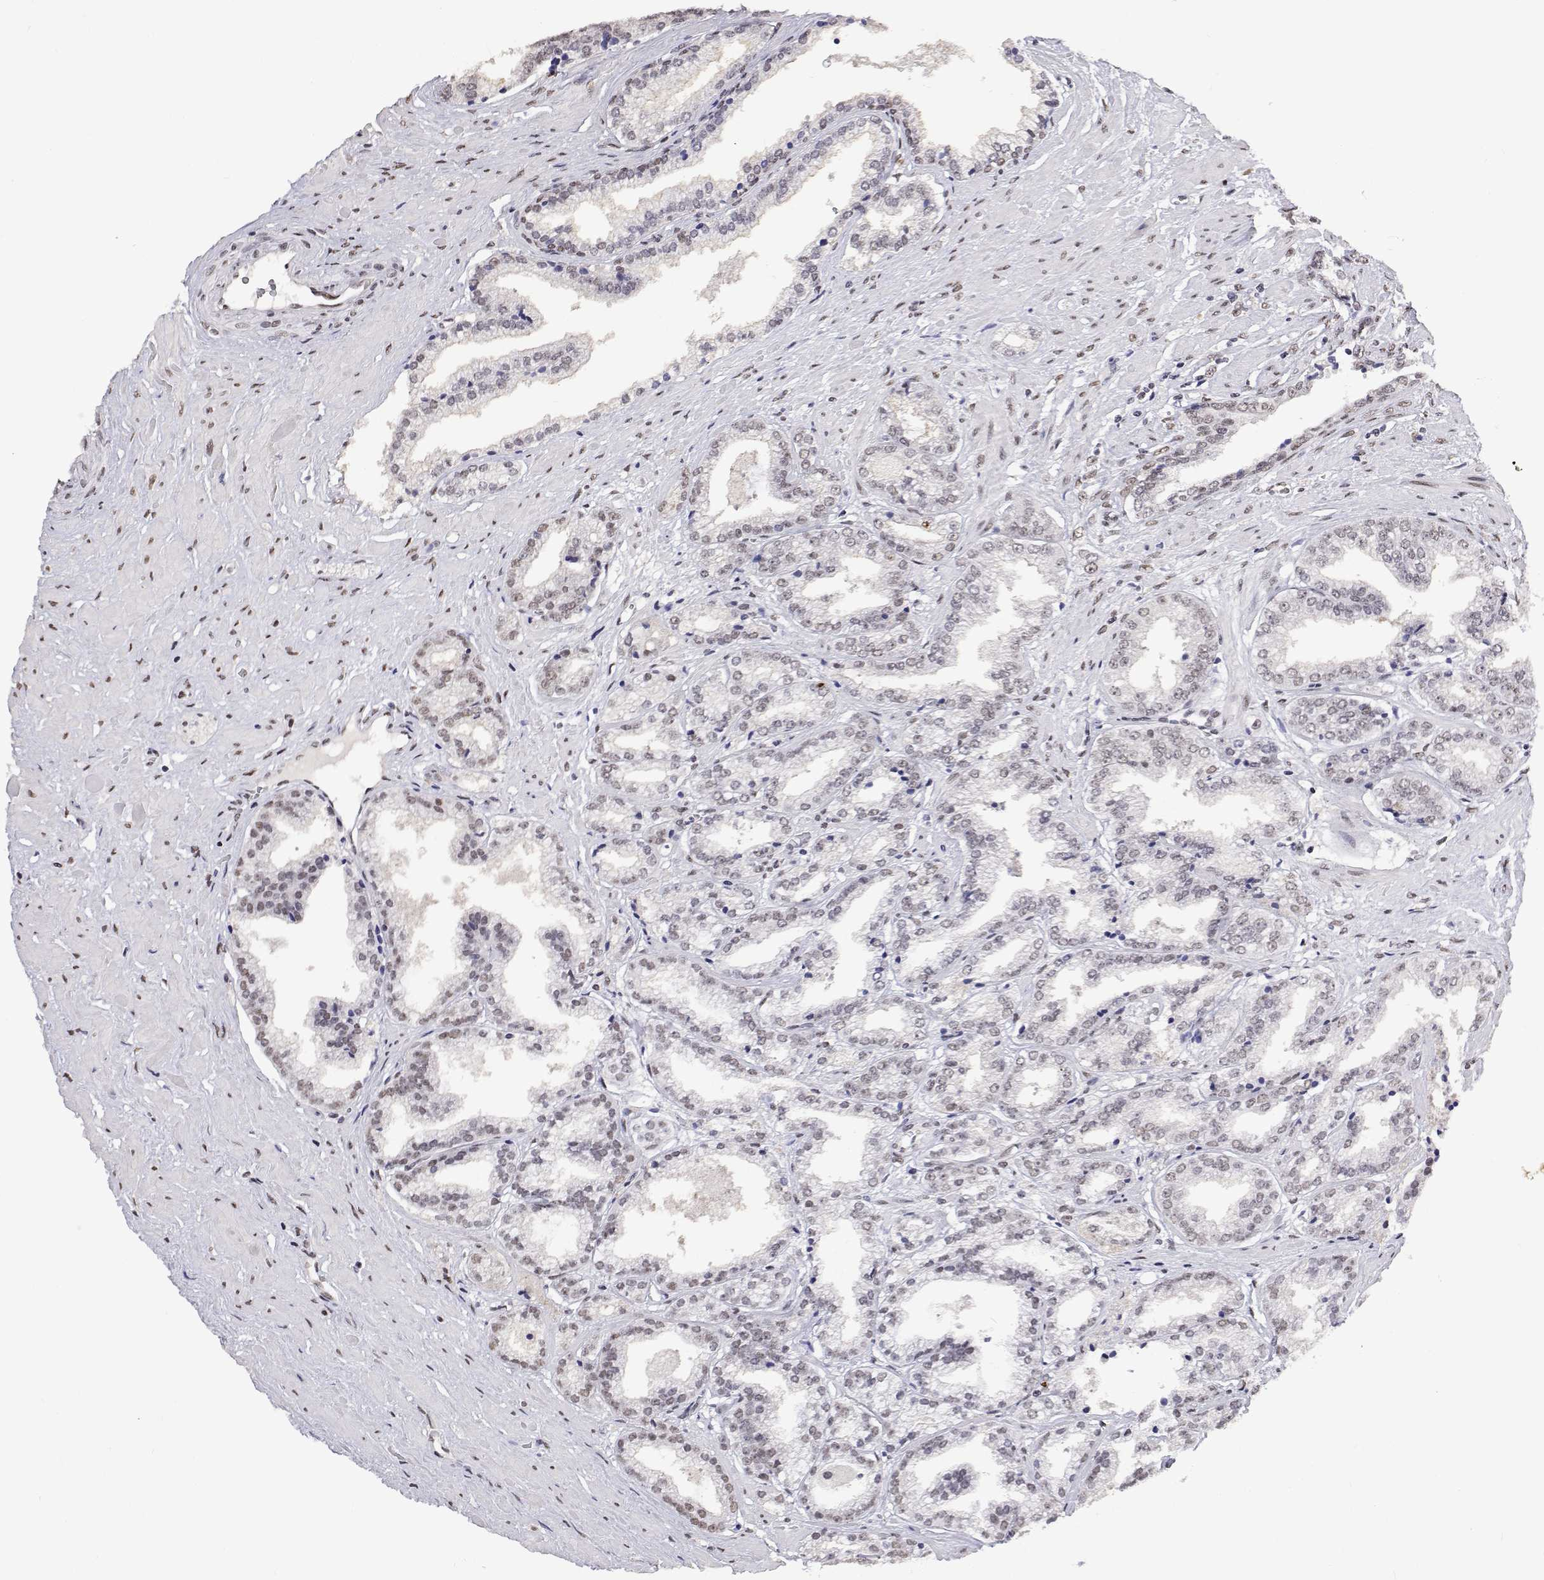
{"staining": {"intensity": "weak", "quantity": "<25%", "location": "nuclear"}, "tissue": "prostate cancer", "cell_type": "Tumor cells", "image_type": "cancer", "snomed": [{"axis": "morphology", "description": "Adenocarcinoma, Low grade"}, {"axis": "topography", "description": "Prostate"}], "caption": "IHC of prostate adenocarcinoma (low-grade) exhibits no expression in tumor cells.", "gene": "HNRNPA0", "patient": {"sex": "male", "age": 60}}